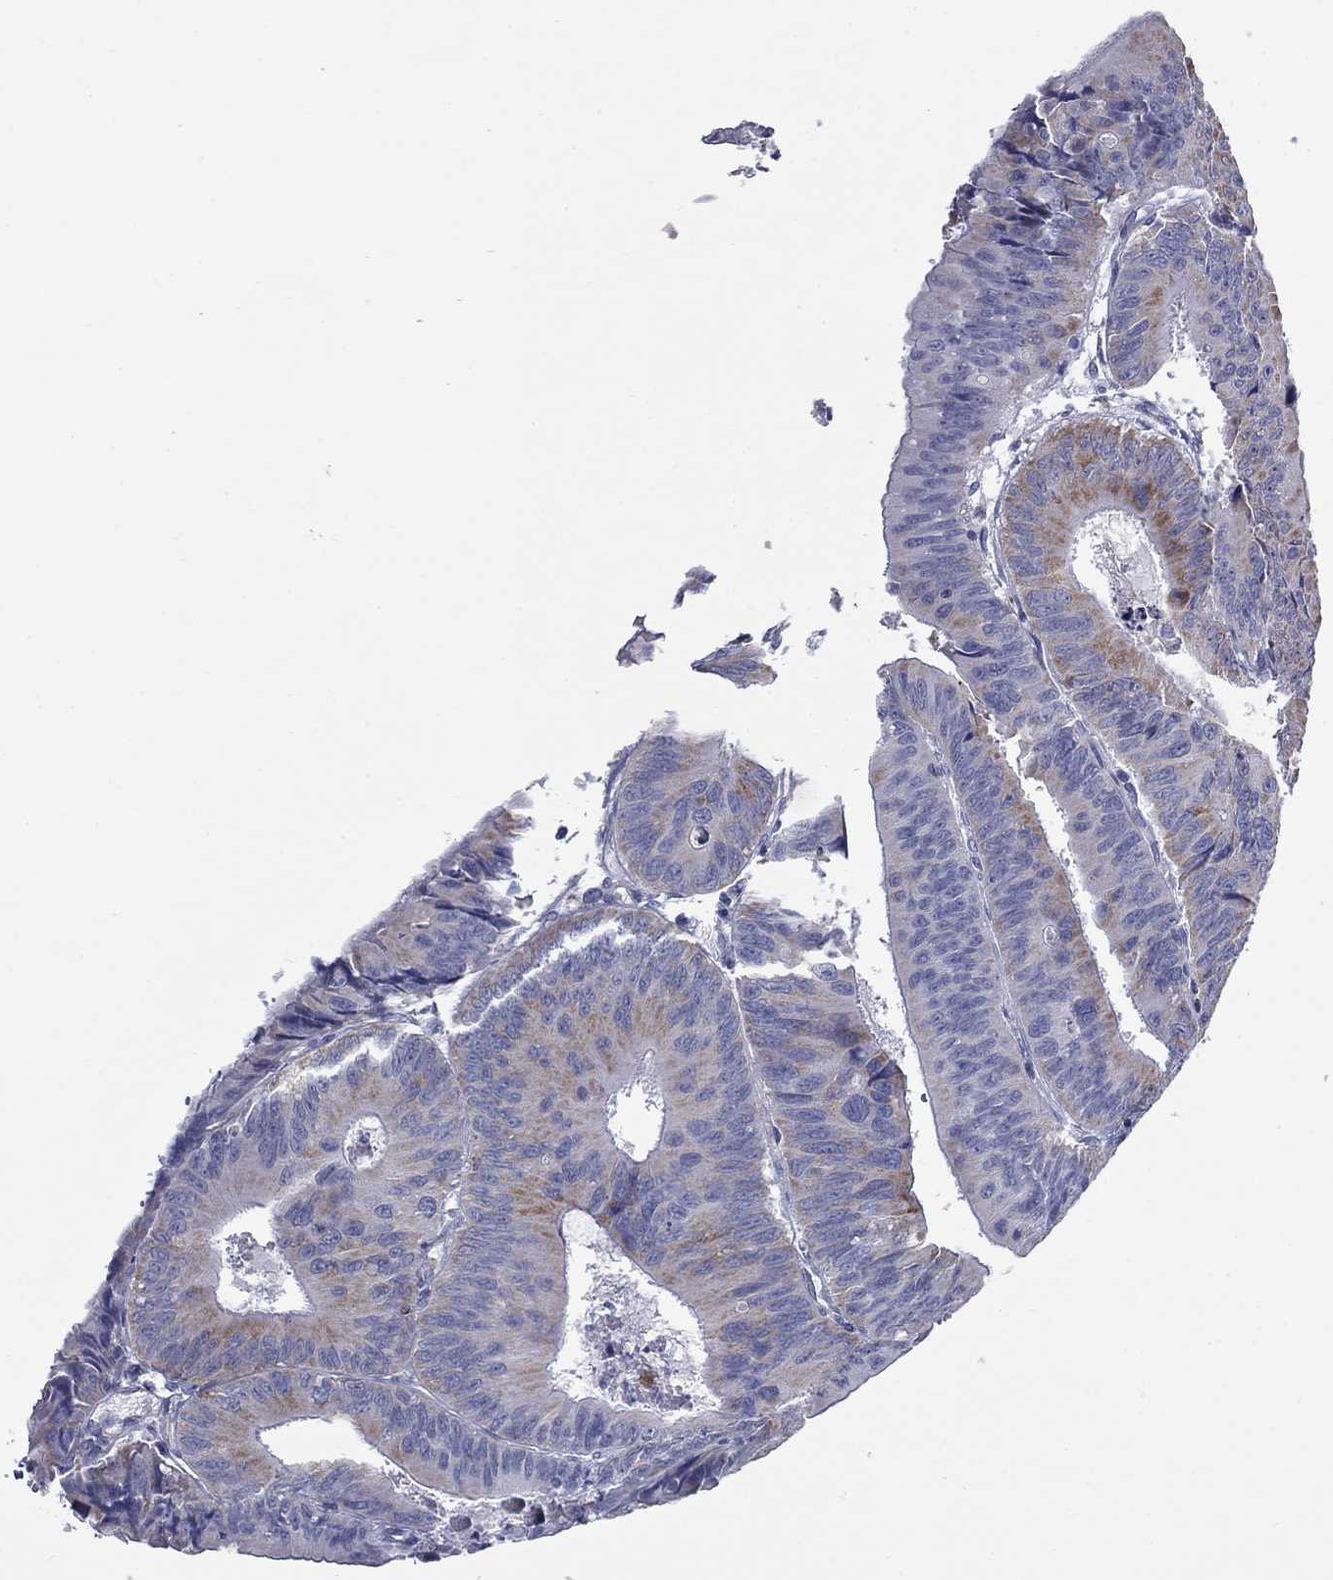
{"staining": {"intensity": "weak", "quantity": "<25%", "location": "cytoplasmic/membranous"}, "tissue": "colorectal cancer", "cell_type": "Tumor cells", "image_type": "cancer", "snomed": [{"axis": "morphology", "description": "Adenocarcinoma, NOS"}, {"axis": "topography", "description": "Rectum"}], "caption": "Colorectal cancer stained for a protein using IHC shows no expression tumor cells.", "gene": "NDUFA4L2", "patient": {"sex": "male", "age": 67}}